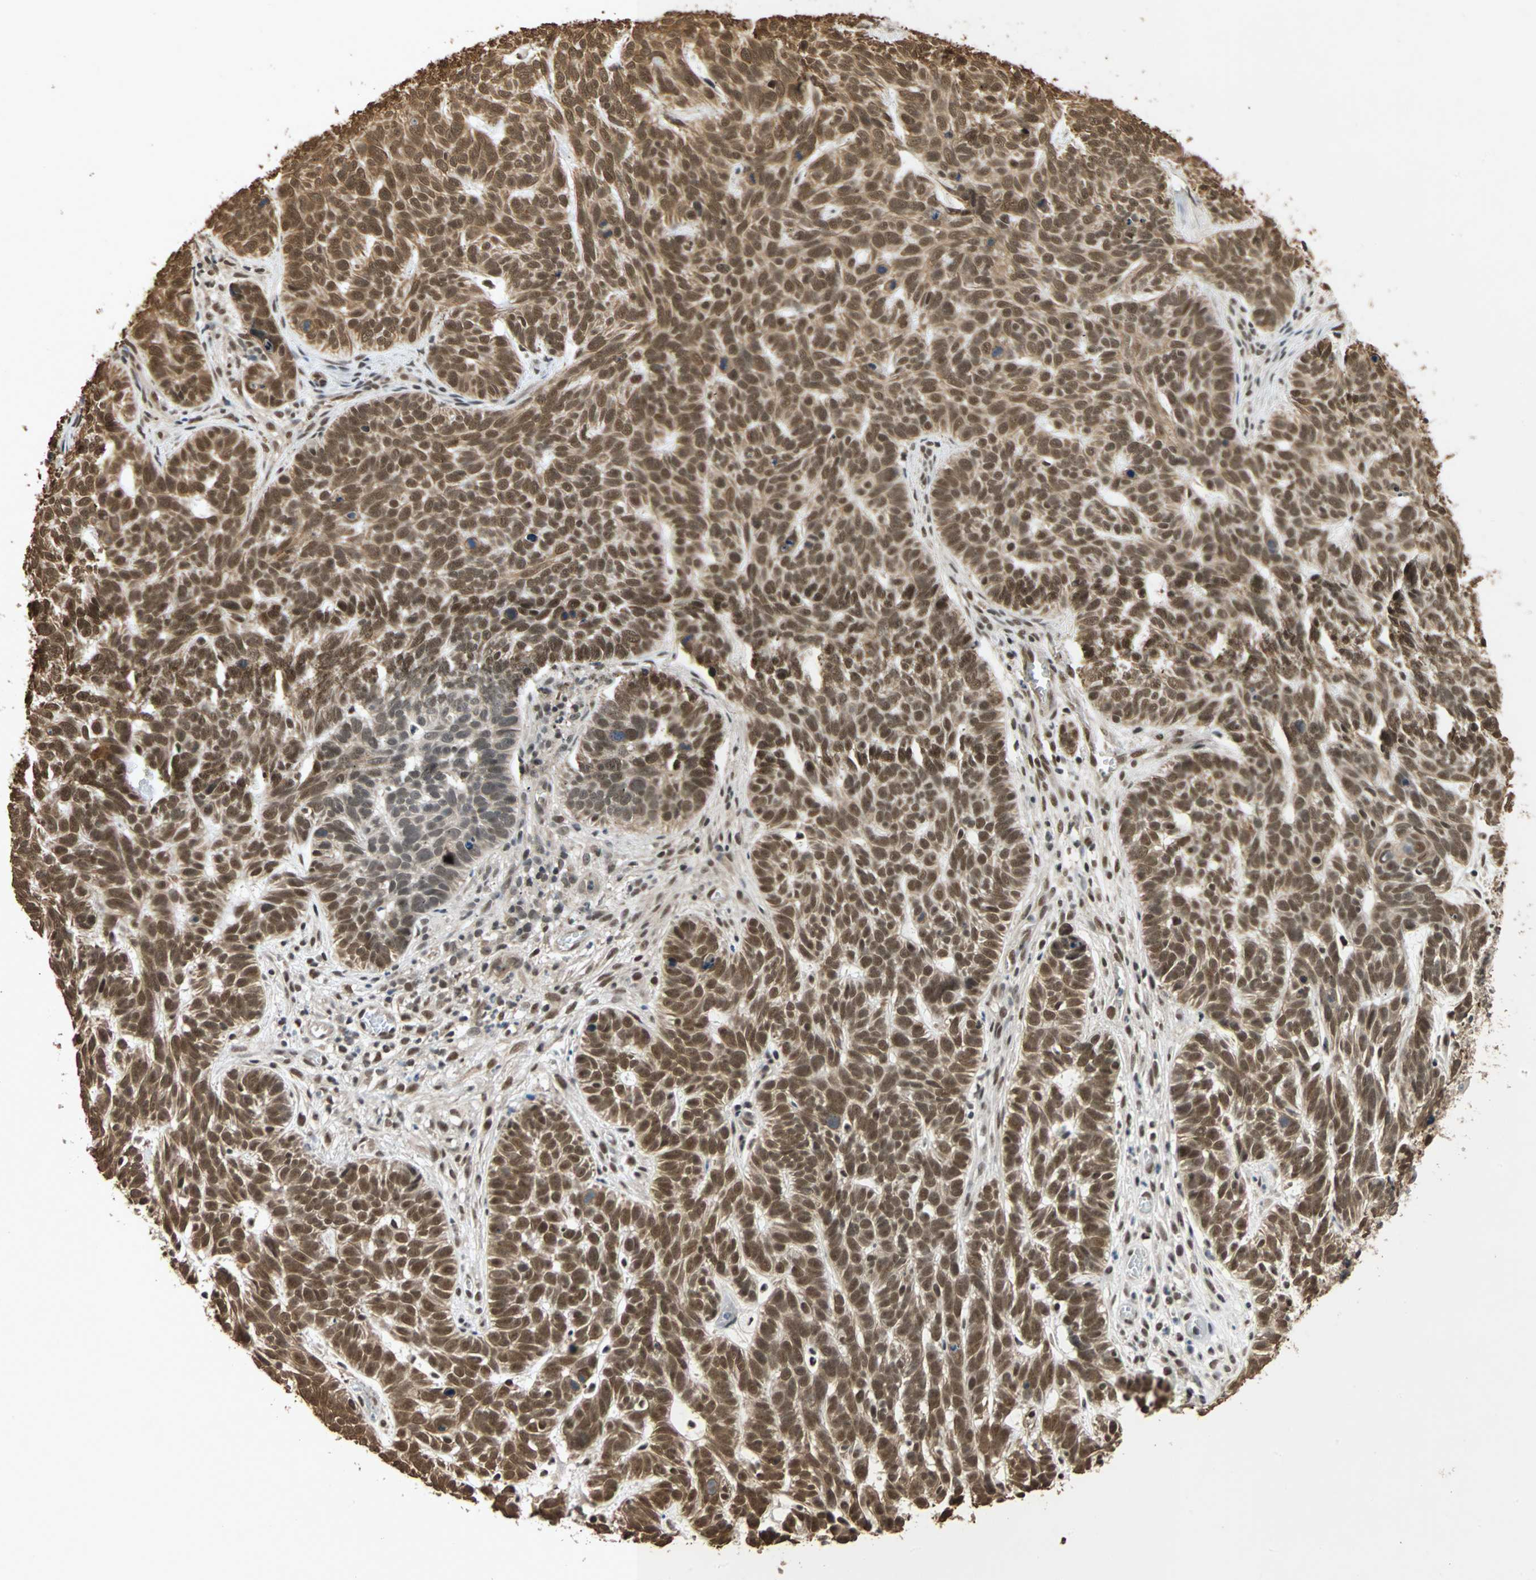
{"staining": {"intensity": "strong", "quantity": ">75%", "location": "cytoplasmic/membranous,nuclear"}, "tissue": "skin cancer", "cell_type": "Tumor cells", "image_type": "cancer", "snomed": [{"axis": "morphology", "description": "Basal cell carcinoma"}, {"axis": "topography", "description": "Skin"}], "caption": "Skin basal cell carcinoma was stained to show a protein in brown. There is high levels of strong cytoplasmic/membranous and nuclear staining in approximately >75% of tumor cells.", "gene": "CDC5L", "patient": {"sex": "male", "age": 87}}